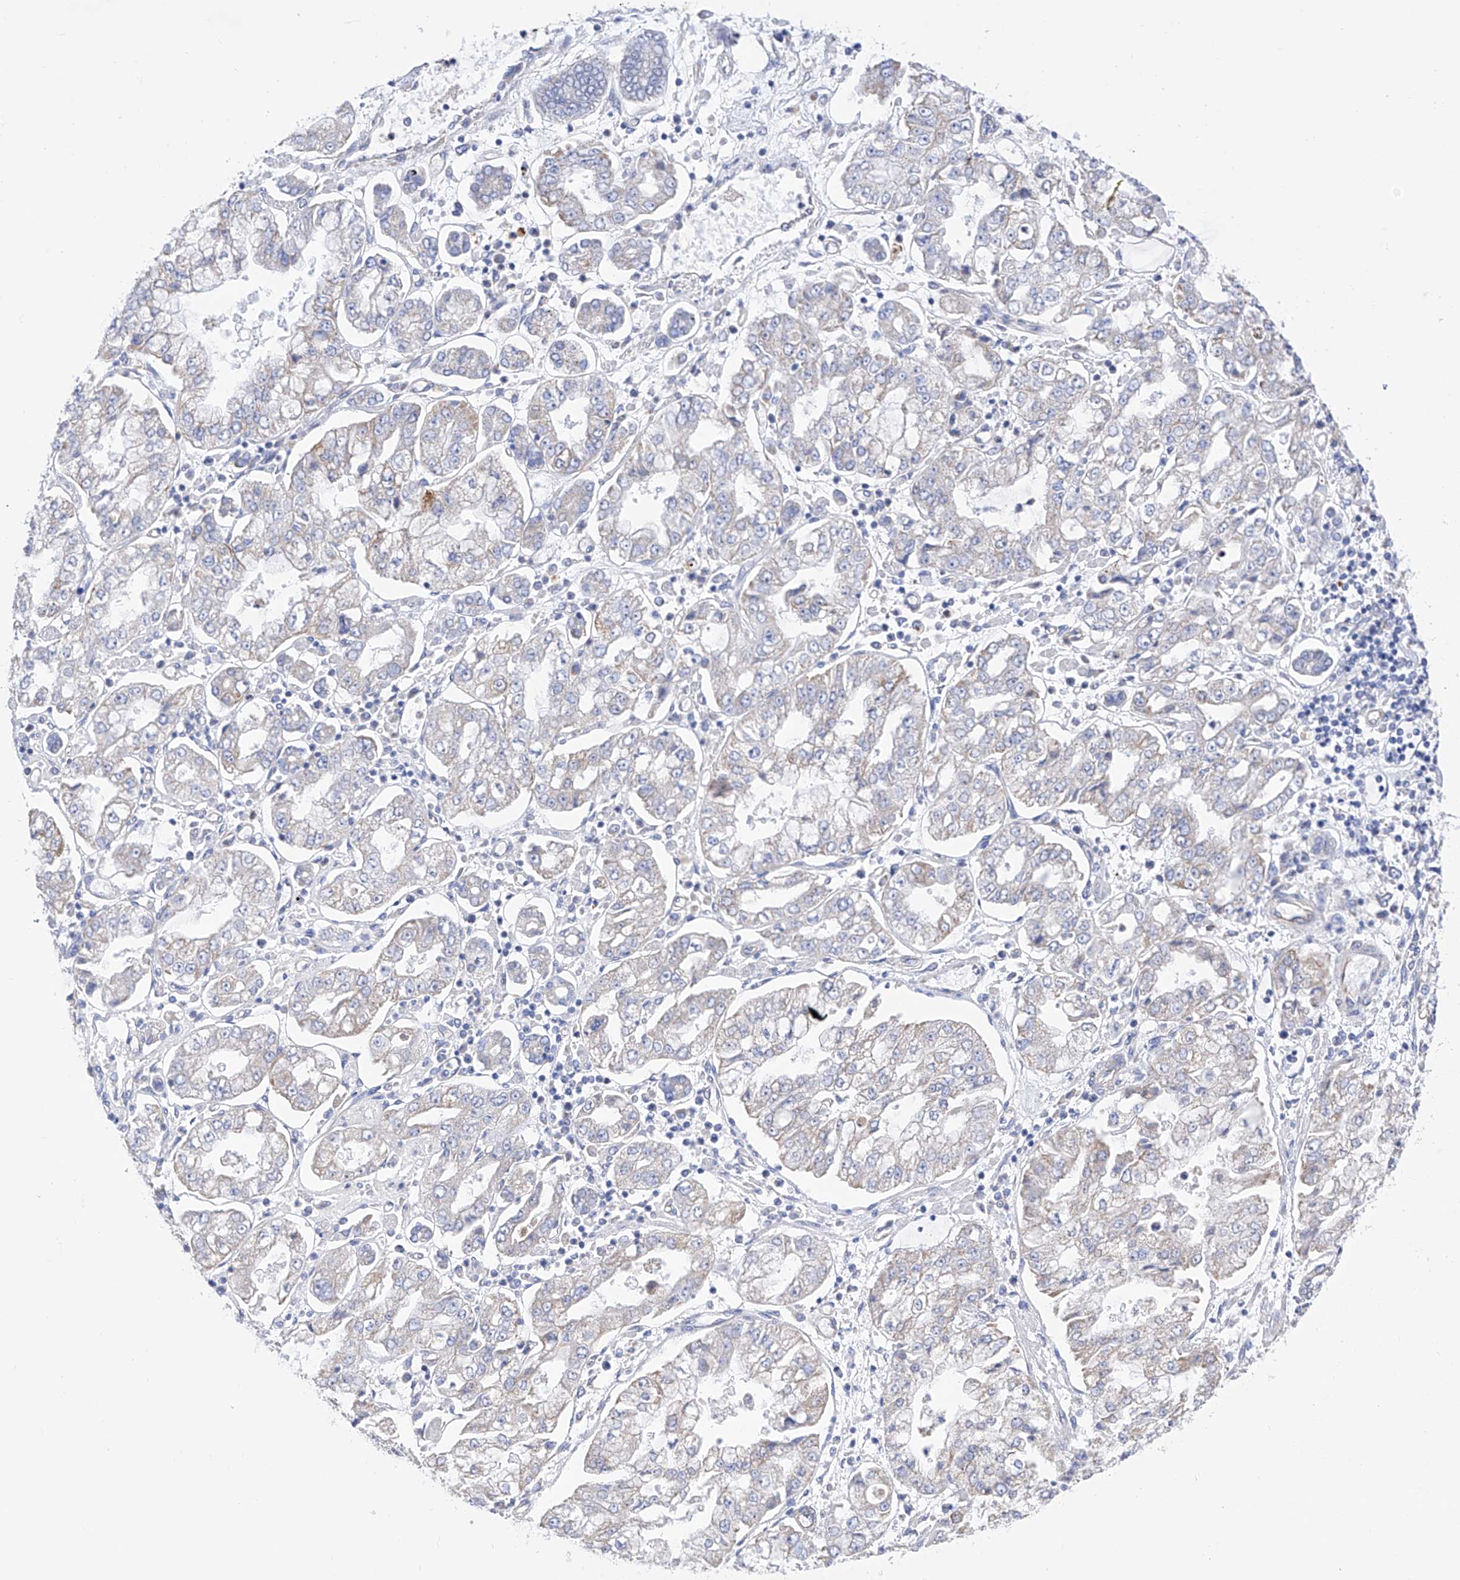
{"staining": {"intensity": "negative", "quantity": "none", "location": "none"}, "tissue": "stomach cancer", "cell_type": "Tumor cells", "image_type": "cancer", "snomed": [{"axis": "morphology", "description": "Adenocarcinoma, NOS"}, {"axis": "topography", "description": "Stomach"}], "caption": "The immunohistochemistry (IHC) histopathology image has no significant expression in tumor cells of adenocarcinoma (stomach) tissue.", "gene": "FLG", "patient": {"sex": "male", "age": 76}}